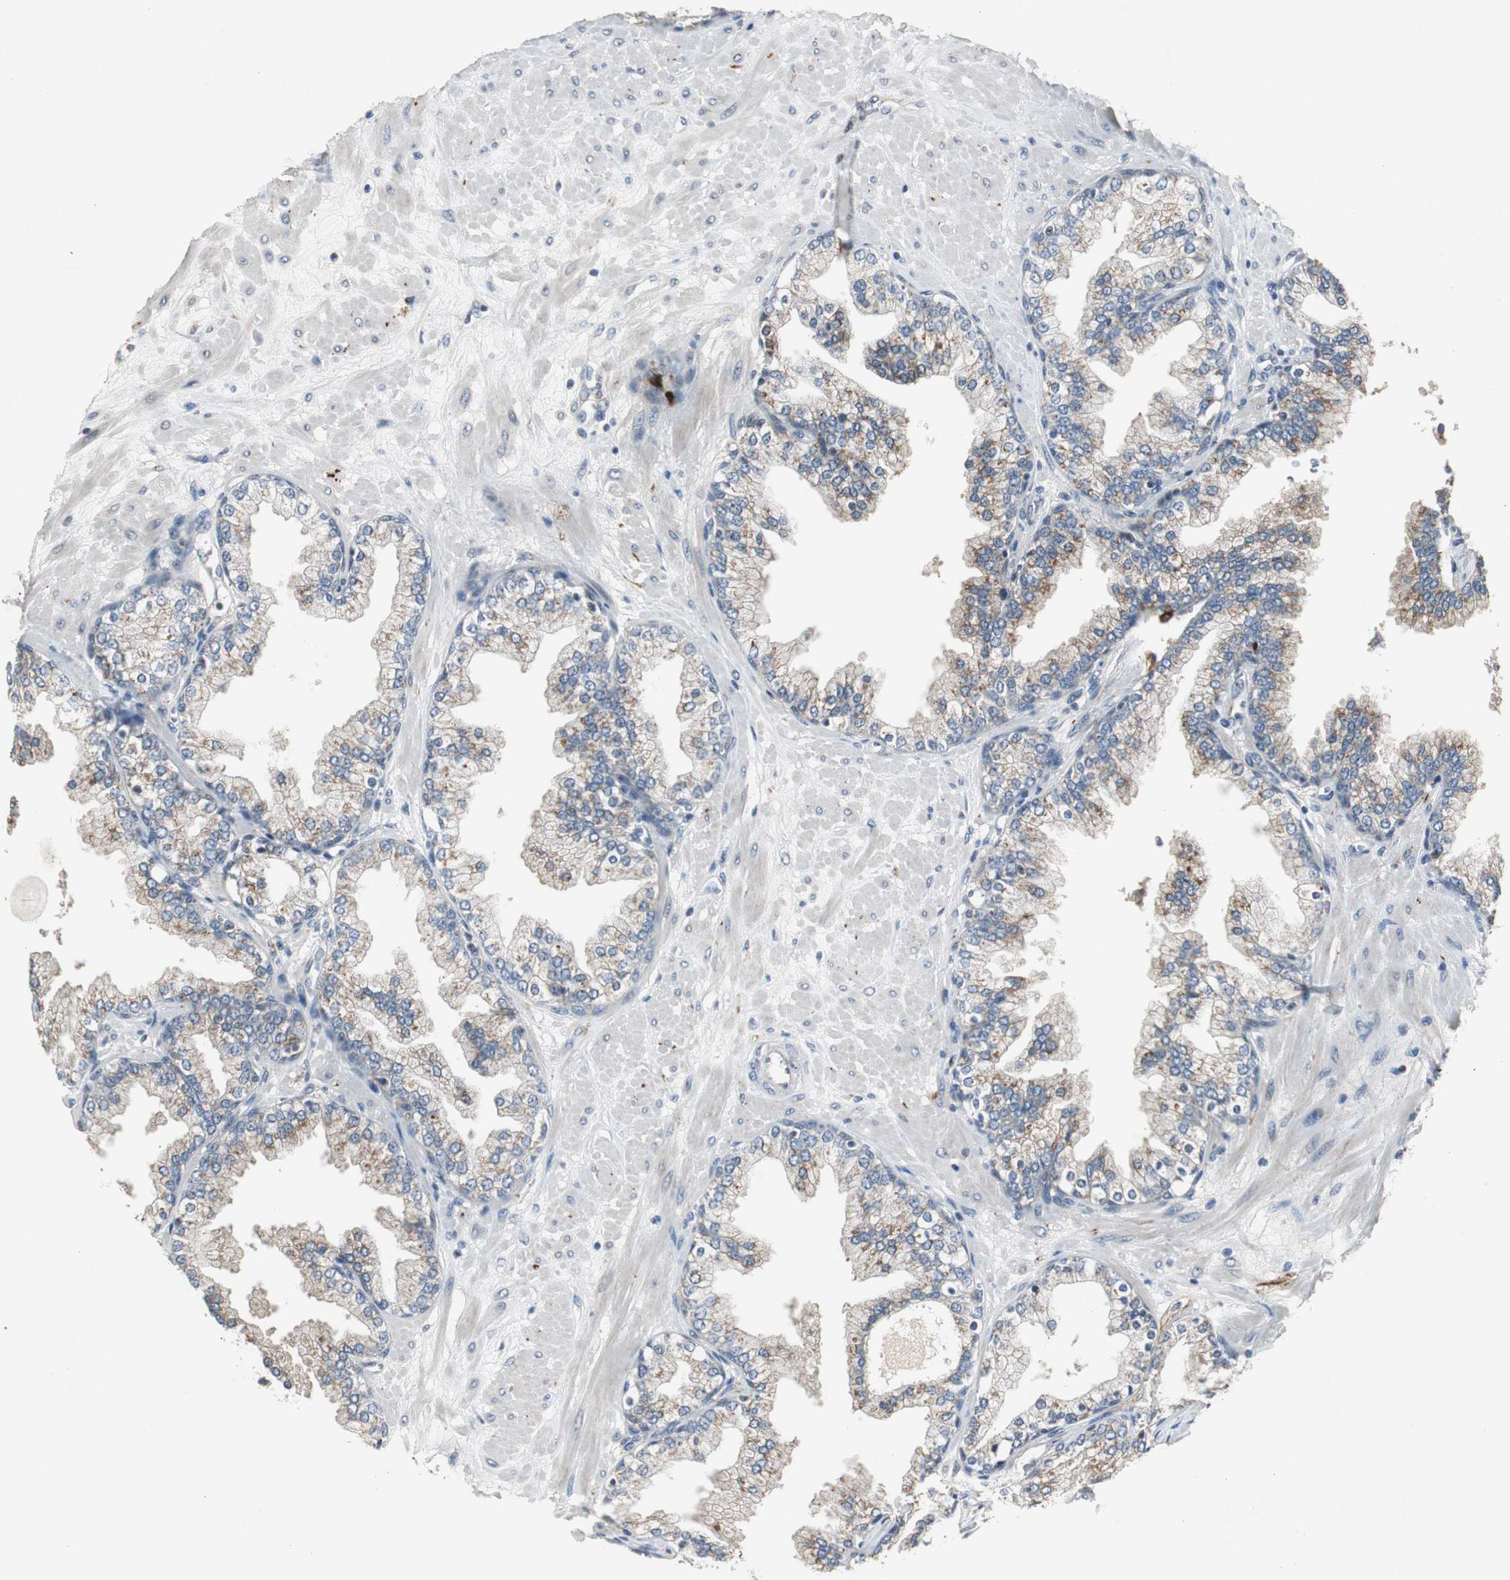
{"staining": {"intensity": "weak", "quantity": "<25%", "location": "cytoplasmic/membranous"}, "tissue": "prostate", "cell_type": "Glandular cells", "image_type": "normal", "snomed": [{"axis": "morphology", "description": "Normal tissue, NOS"}, {"axis": "topography", "description": "Prostate"}], "caption": "Protein analysis of unremarkable prostate shows no significant expression in glandular cells. (DAB (3,3'-diaminobenzidine) immunohistochemistry with hematoxylin counter stain).", "gene": "PTPRN2", "patient": {"sex": "male", "age": 51}}